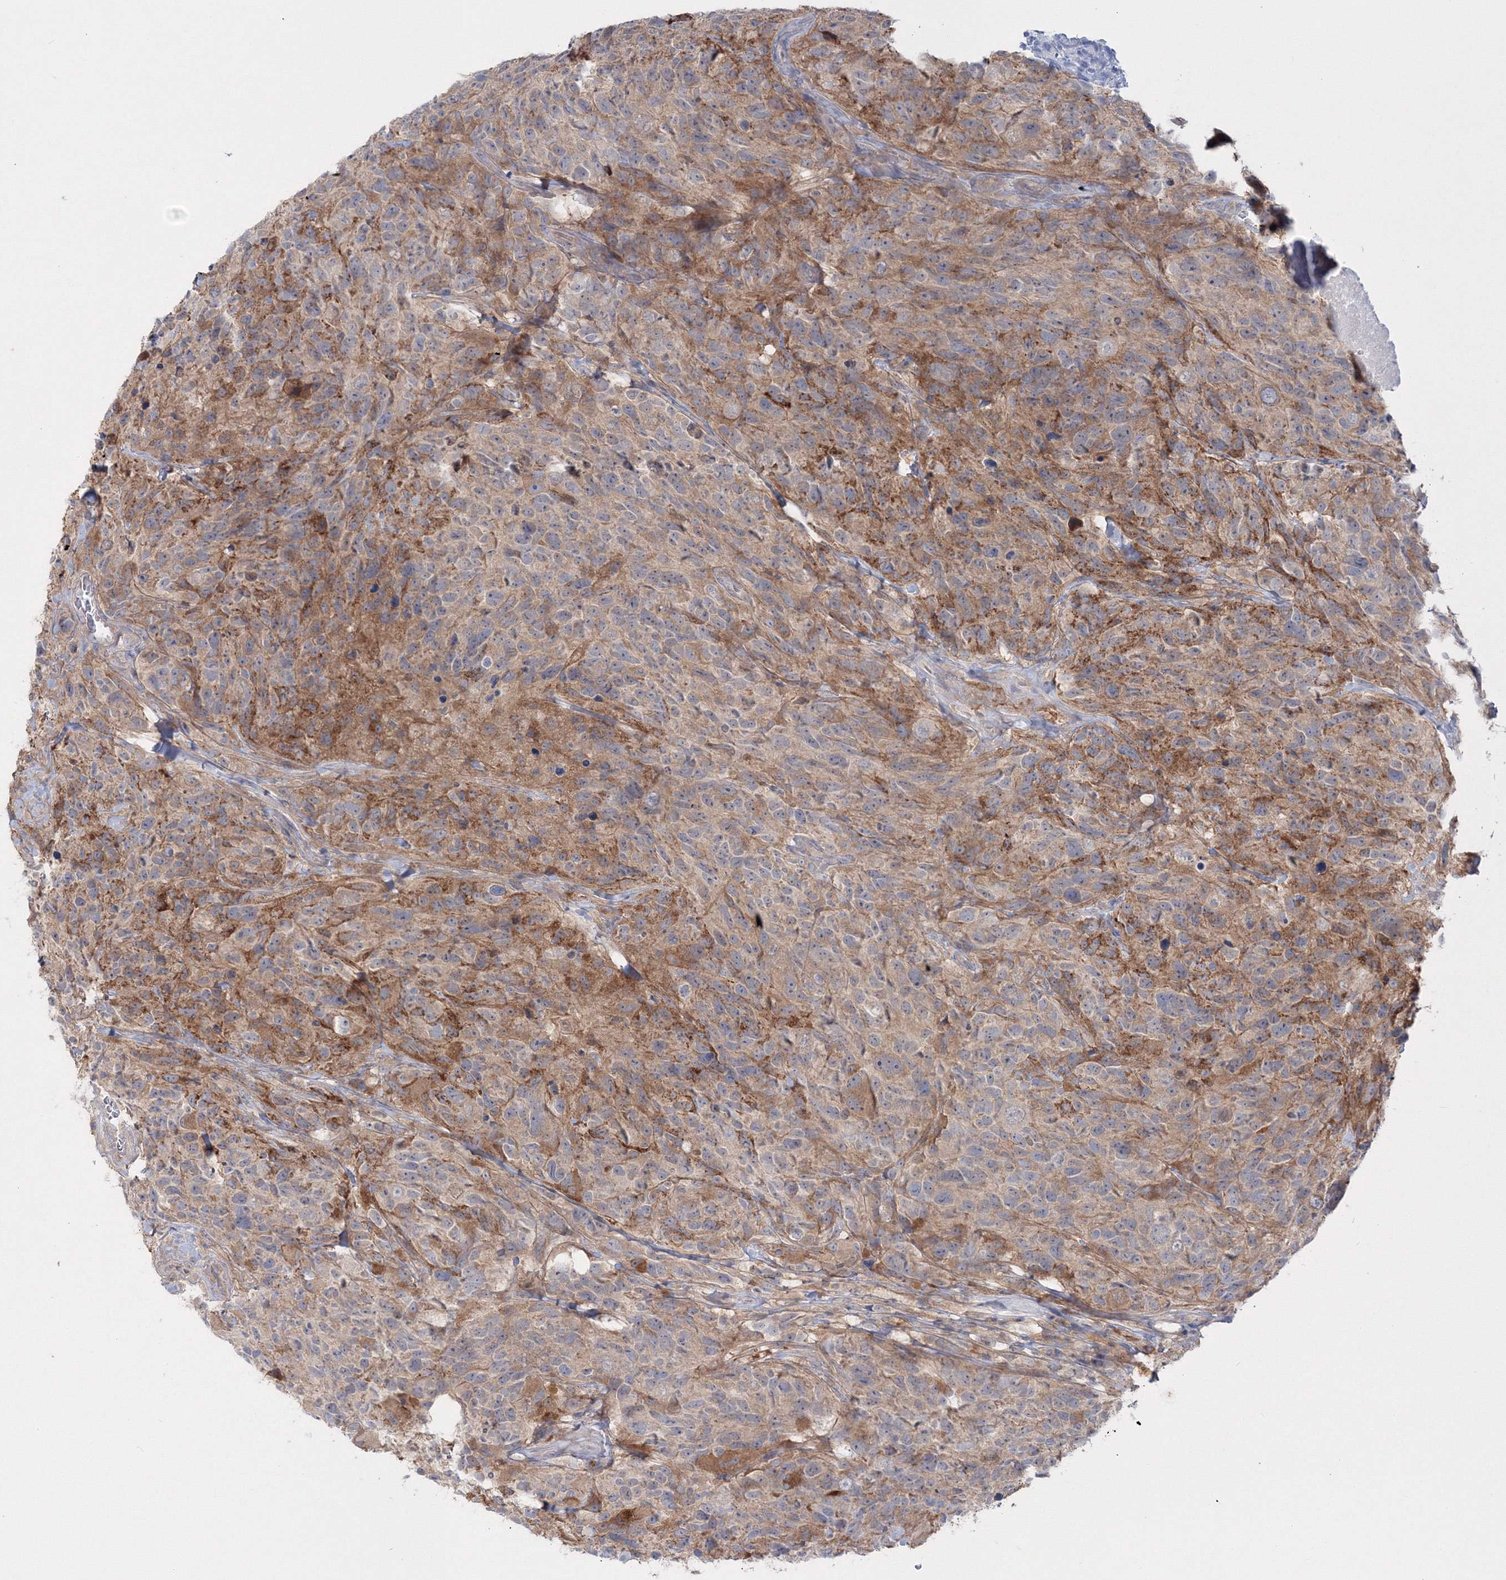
{"staining": {"intensity": "moderate", "quantity": "25%-75%", "location": "cytoplasmic/membranous"}, "tissue": "glioma", "cell_type": "Tumor cells", "image_type": "cancer", "snomed": [{"axis": "morphology", "description": "Glioma, malignant, High grade"}, {"axis": "topography", "description": "Brain"}], "caption": "Immunohistochemical staining of malignant glioma (high-grade) exhibits moderate cytoplasmic/membranous protein positivity in about 25%-75% of tumor cells.", "gene": "IPMK", "patient": {"sex": "male", "age": 69}}